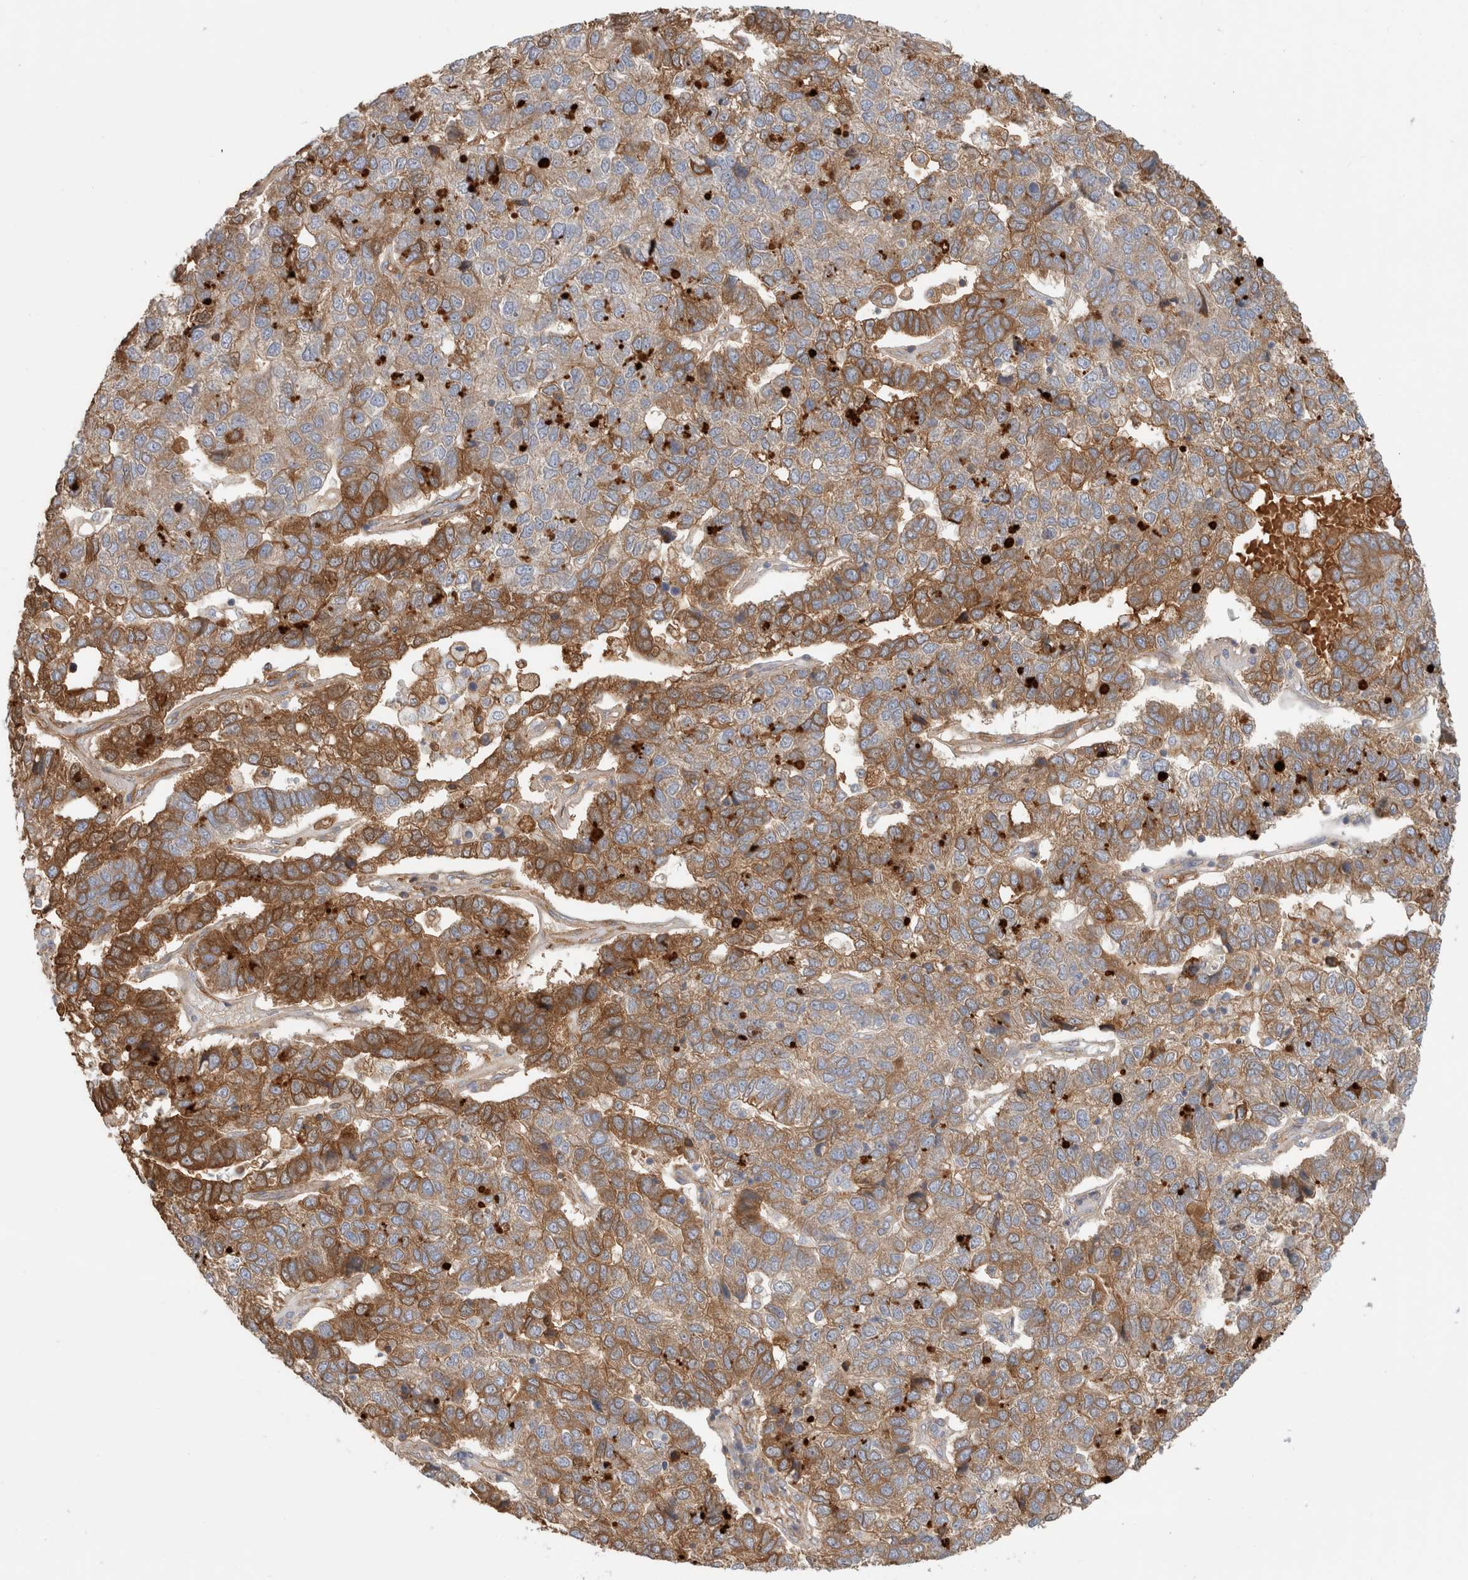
{"staining": {"intensity": "moderate", "quantity": ">75%", "location": "cytoplasmic/membranous"}, "tissue": "pancreatic cancer", "cell_type": "Tumor cells", "image_type": "cancer", "snomed": [{"axis": "morphology", "description": "Adenocarcinoma, NOS"}, {"axis": "topography", "description": "Pancreas"}], "caption": "Immunohistochemical staining of pancreatic adenocarcinoma reveals medium levels of moderate cytoplasmic/membranous staining in approximately >75% of tumor cells.", "gene": "CFI", "patient": {"sex": "female", "age": 61}}